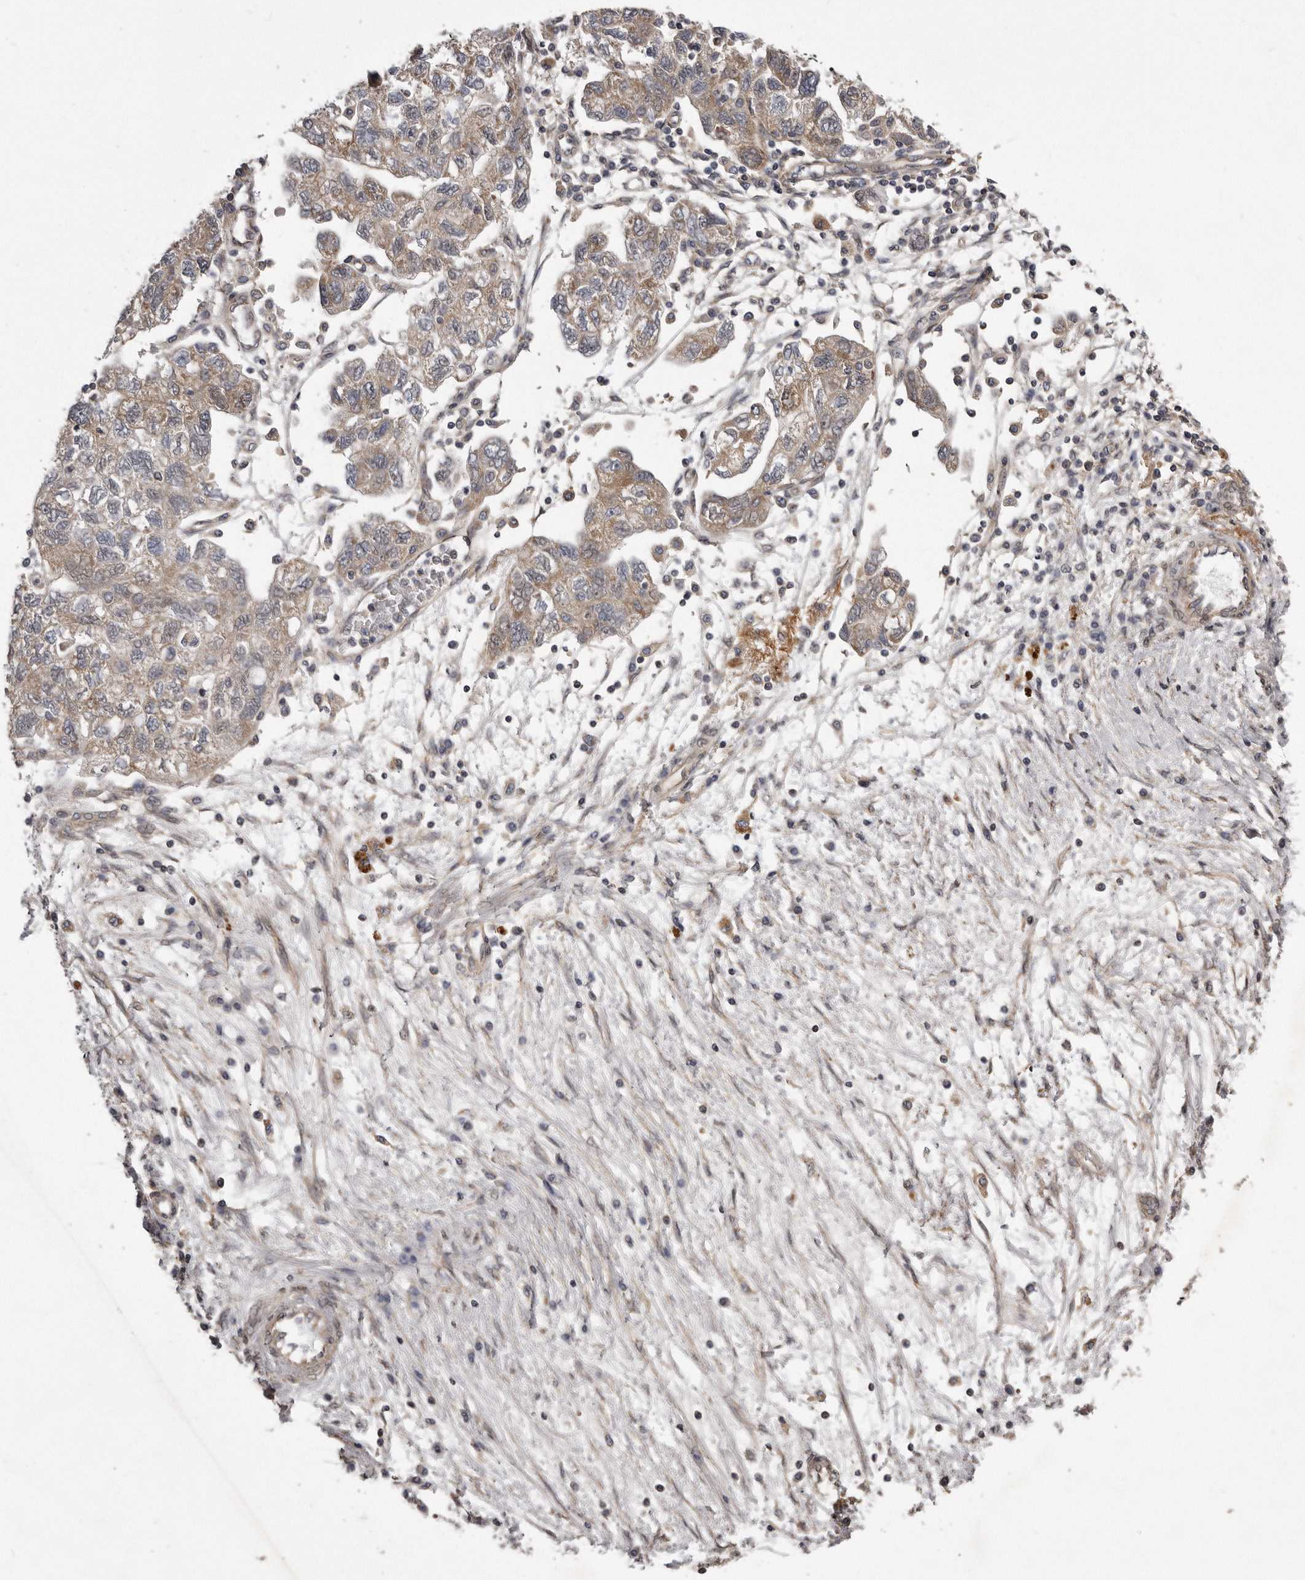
{"staining": {"intensity": "weak", "quantity": "25%-75%", "location": "cytoplasmic/membranous"}, "tissue": "ovarian cancer", "cell_type": "Tumor cells", "image_type": "cancer", "snomed": [{"axis": "morphology", "description": "Carcinoma, NOS"}, {"axis": "morphology", "description": "Cystadenocarcinoma, serous, NOS"}, {"axis": "topography", "description": "Ovary"}], "caption": "Tumor cells exhibit weak cytoplasmic/membranous positivity in approximately 25%-75% of cells in ovarian serous cystadenocarcinoma.", "gene": "ARMCX1", "patient": {"sex": "female", "age": 69}}